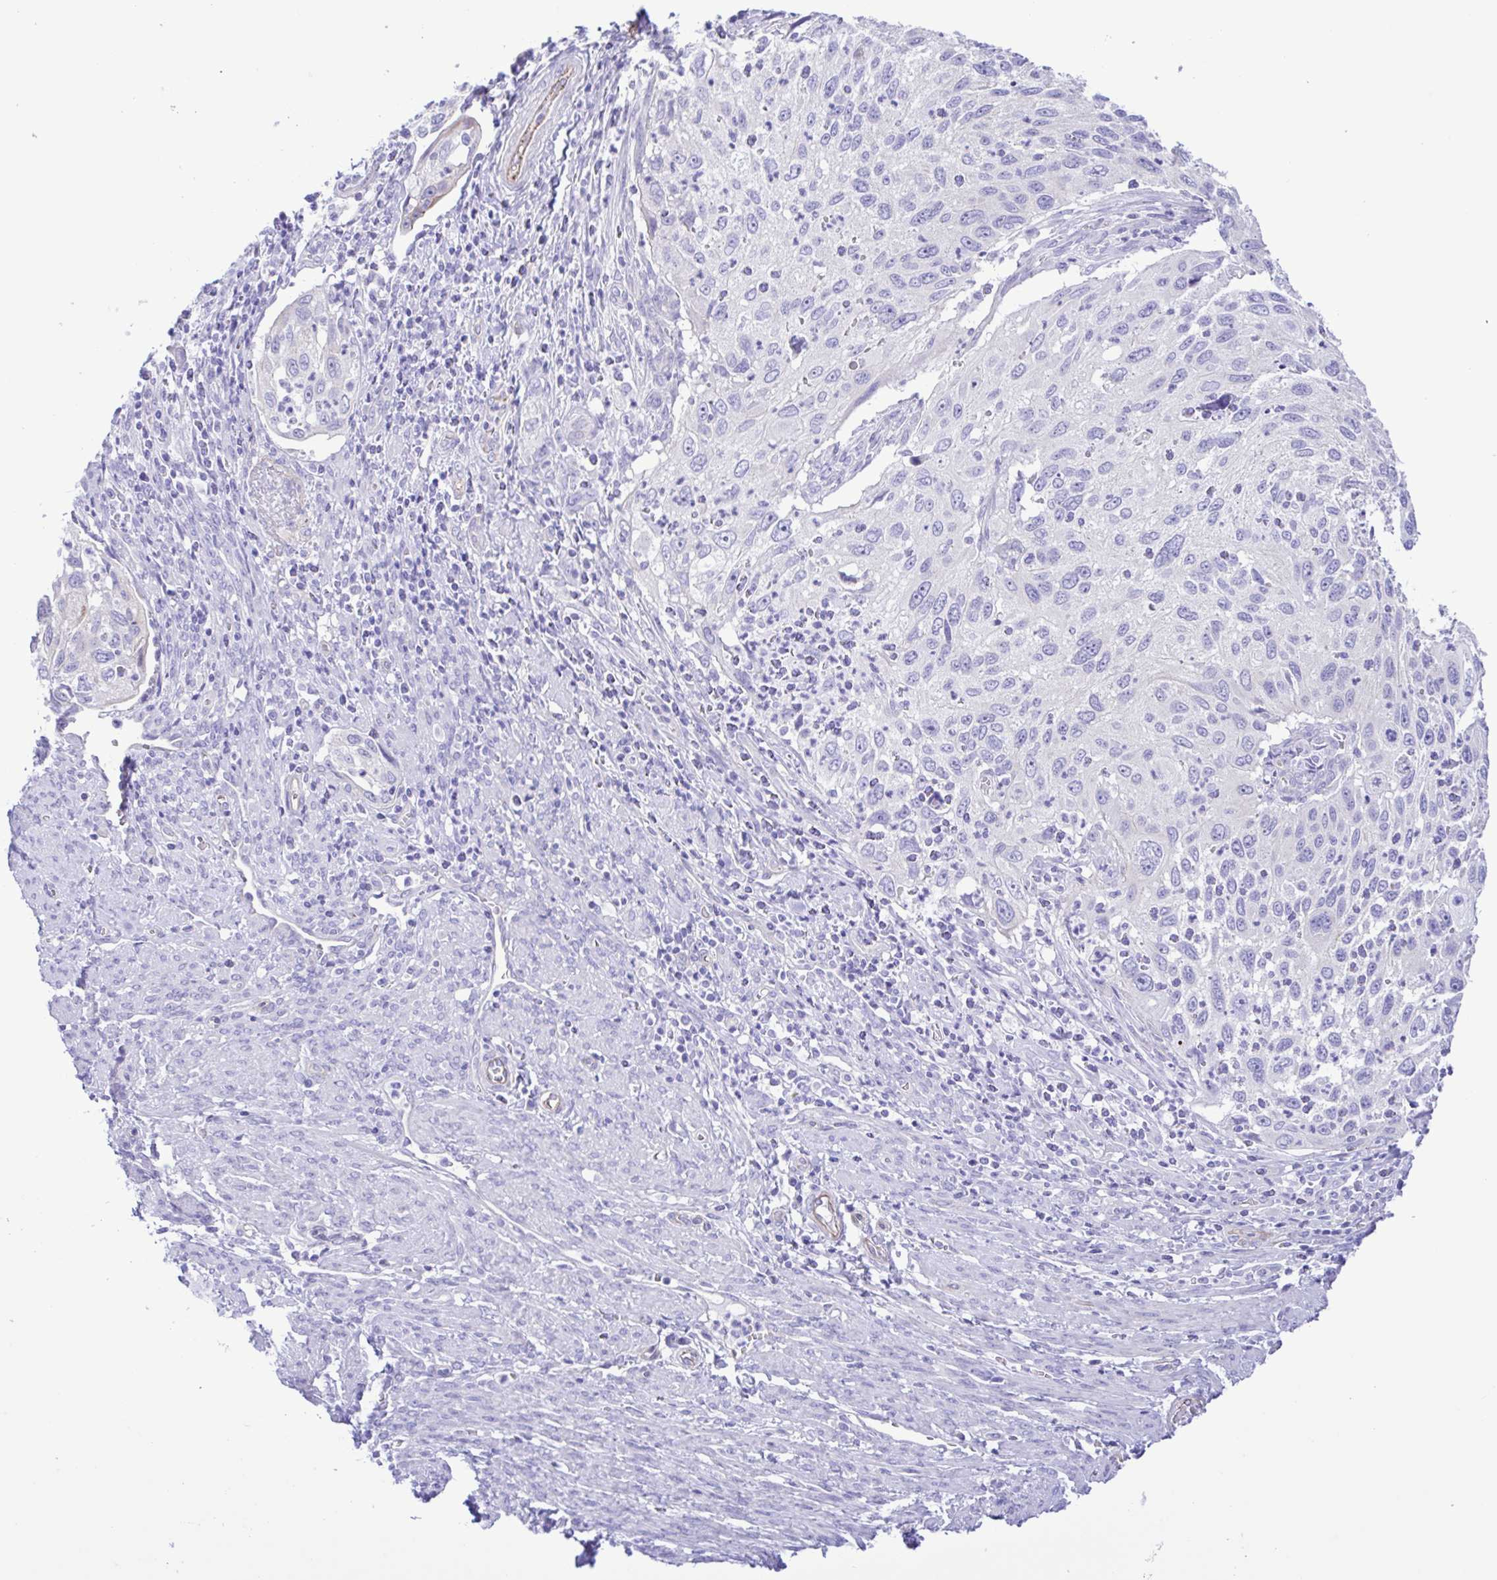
{"staining": {"intensity": "negative", "quantity": "none", "location": "none"}, "tissue": "cervical cancer", "cell_type": "Tumor cells", "image_type": "cancer", "snomed": [{"axis": "morphology", "description": "Squamous cell carcinoma, NOS"}, {"axis": "topography", "description": "Cervix"}], "caption": "A high-resolution image shows IHC staining of cervical squamous cell carcinoma, which exhibits no significant positivity in tumor cells.", "gene": "CYP11A1", "patient": {"sex": "female", "age": 70}}